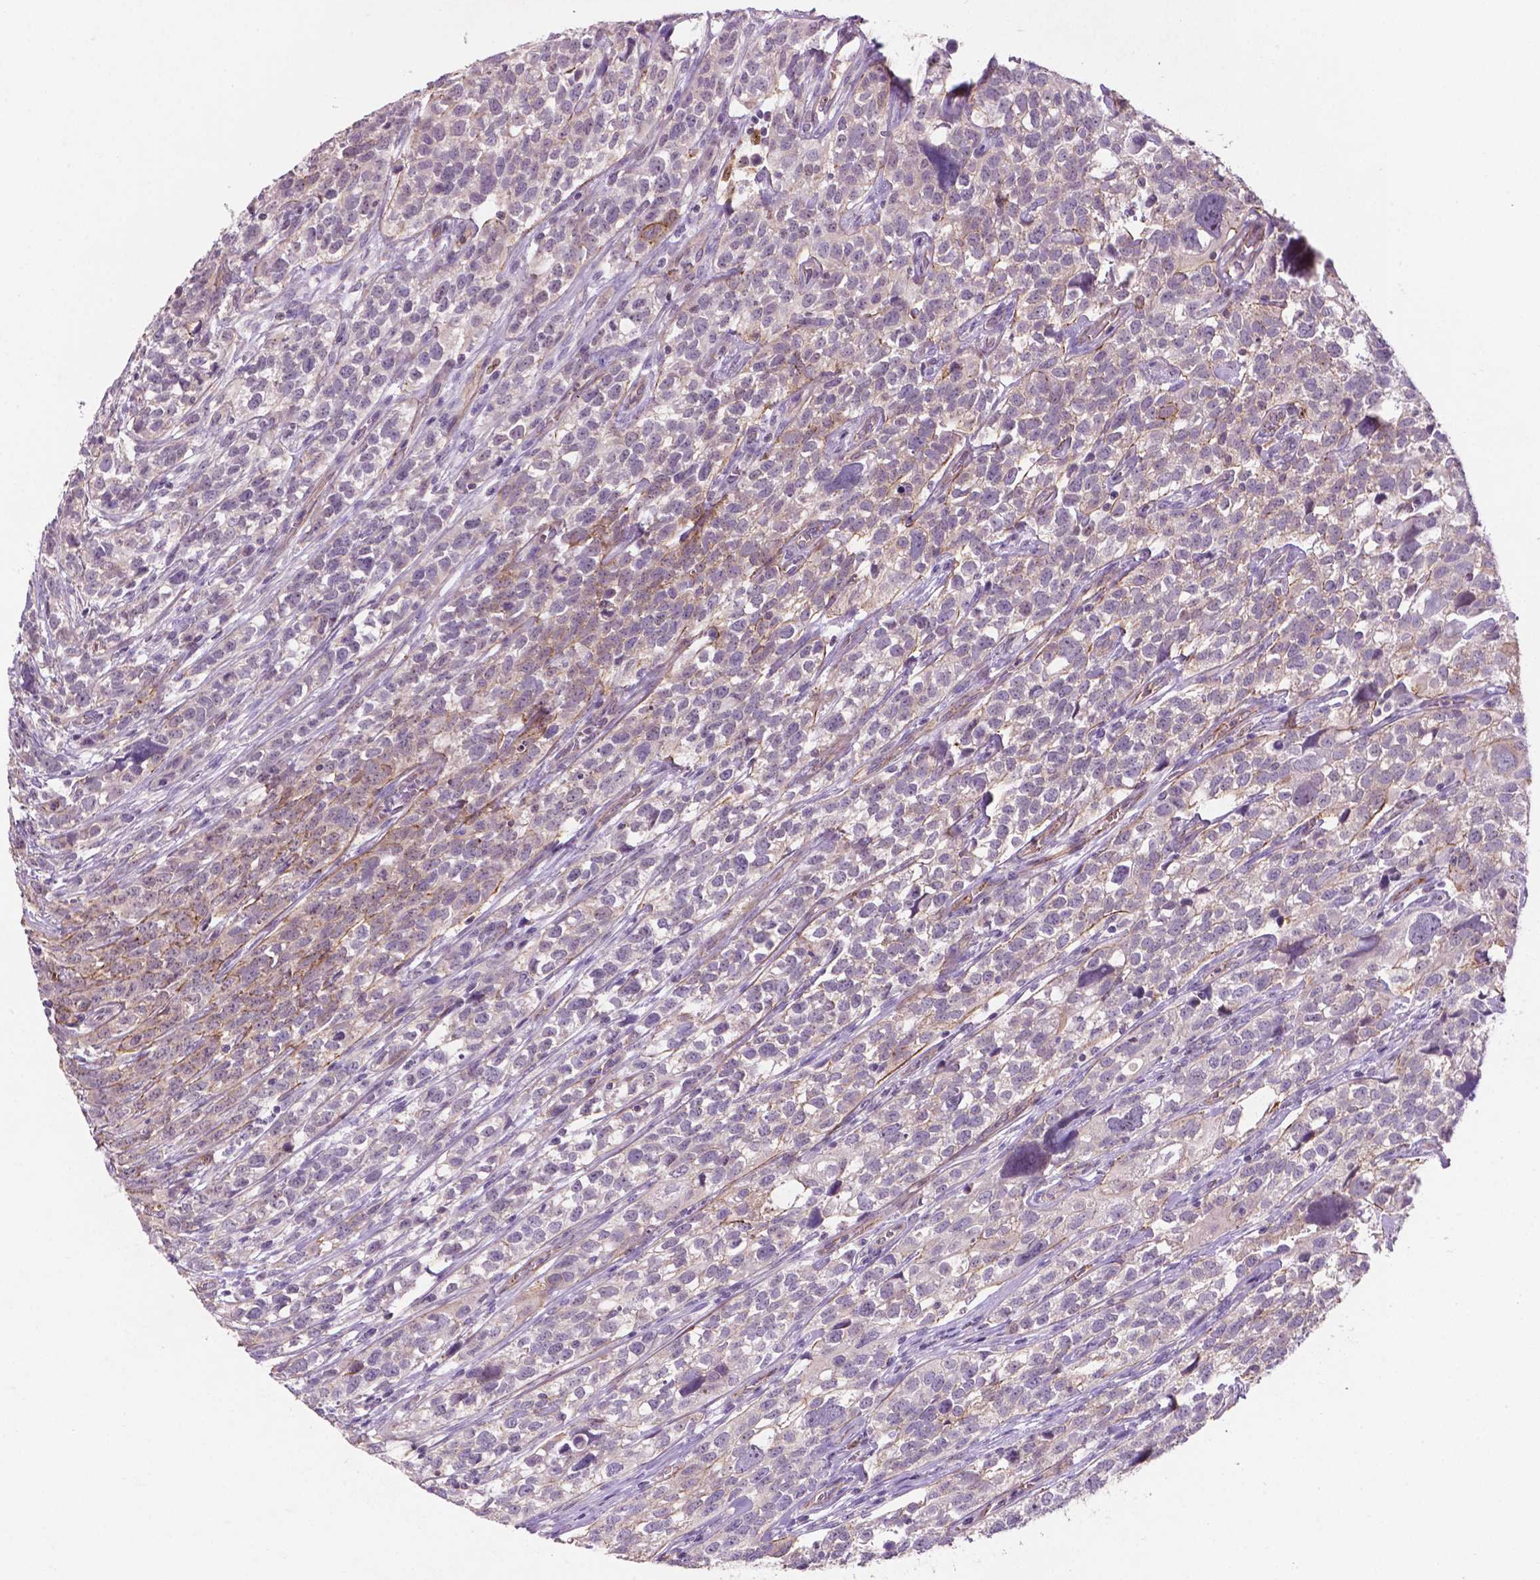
{"staining": {"intensity": "negative", "quantity": "none", "location": "none"}, "tissue": "urothelial cancer", "cell_type": "Tumor cells", "image_type": "cancer", "snomed": [{"axis": "morphology", "description": "Urothelial carcinoma, High grade"}, {"axis": "topography", "description": "Urinary bladder"}], "caption": "Immunohistochemistry (IHC) of urothelial carcinoma (high-grade) shows no staining in tumor cells.", "gene": "ARL5C", "patient": {"sex": "female", "age": 58}}